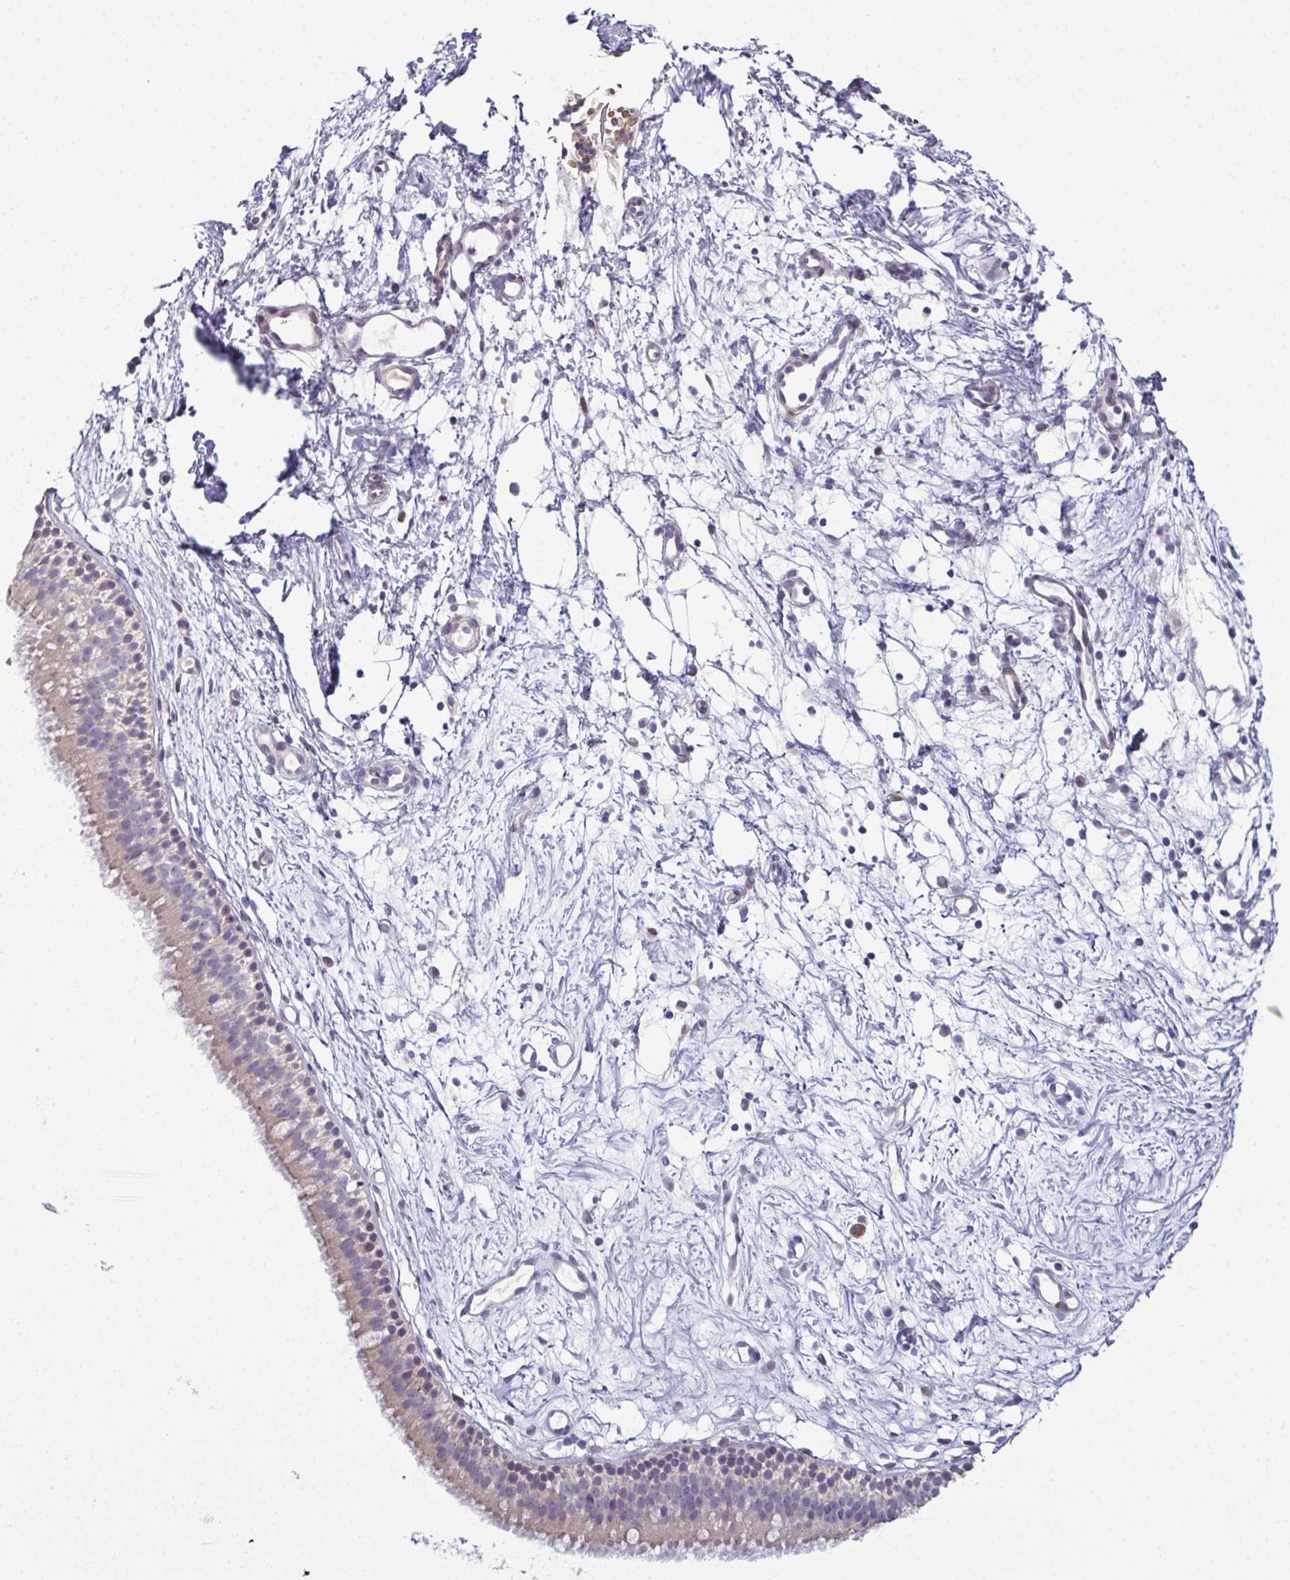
{"staining": {"intensity": "weak", "quantity": "<25%", "location": "nuclear"}, "tissue": "nasopharynx", "cell_type": "Respiratory epithelial cells", "image_type": "normal", "snomed": [{"axis": "morphology", "description": "Normal tissue, NOS"}, {"axis": "topography", "description": "Nasopharynx"}], "caption": "Immunohistochemistry (IHC) image of normal nasopharynx: human nasopharynx stained with DAB displays no significant protein expression in respiratory epithelial cells.", "gene": "ODF1", "patient": {"sex": "male", "age": 58}}